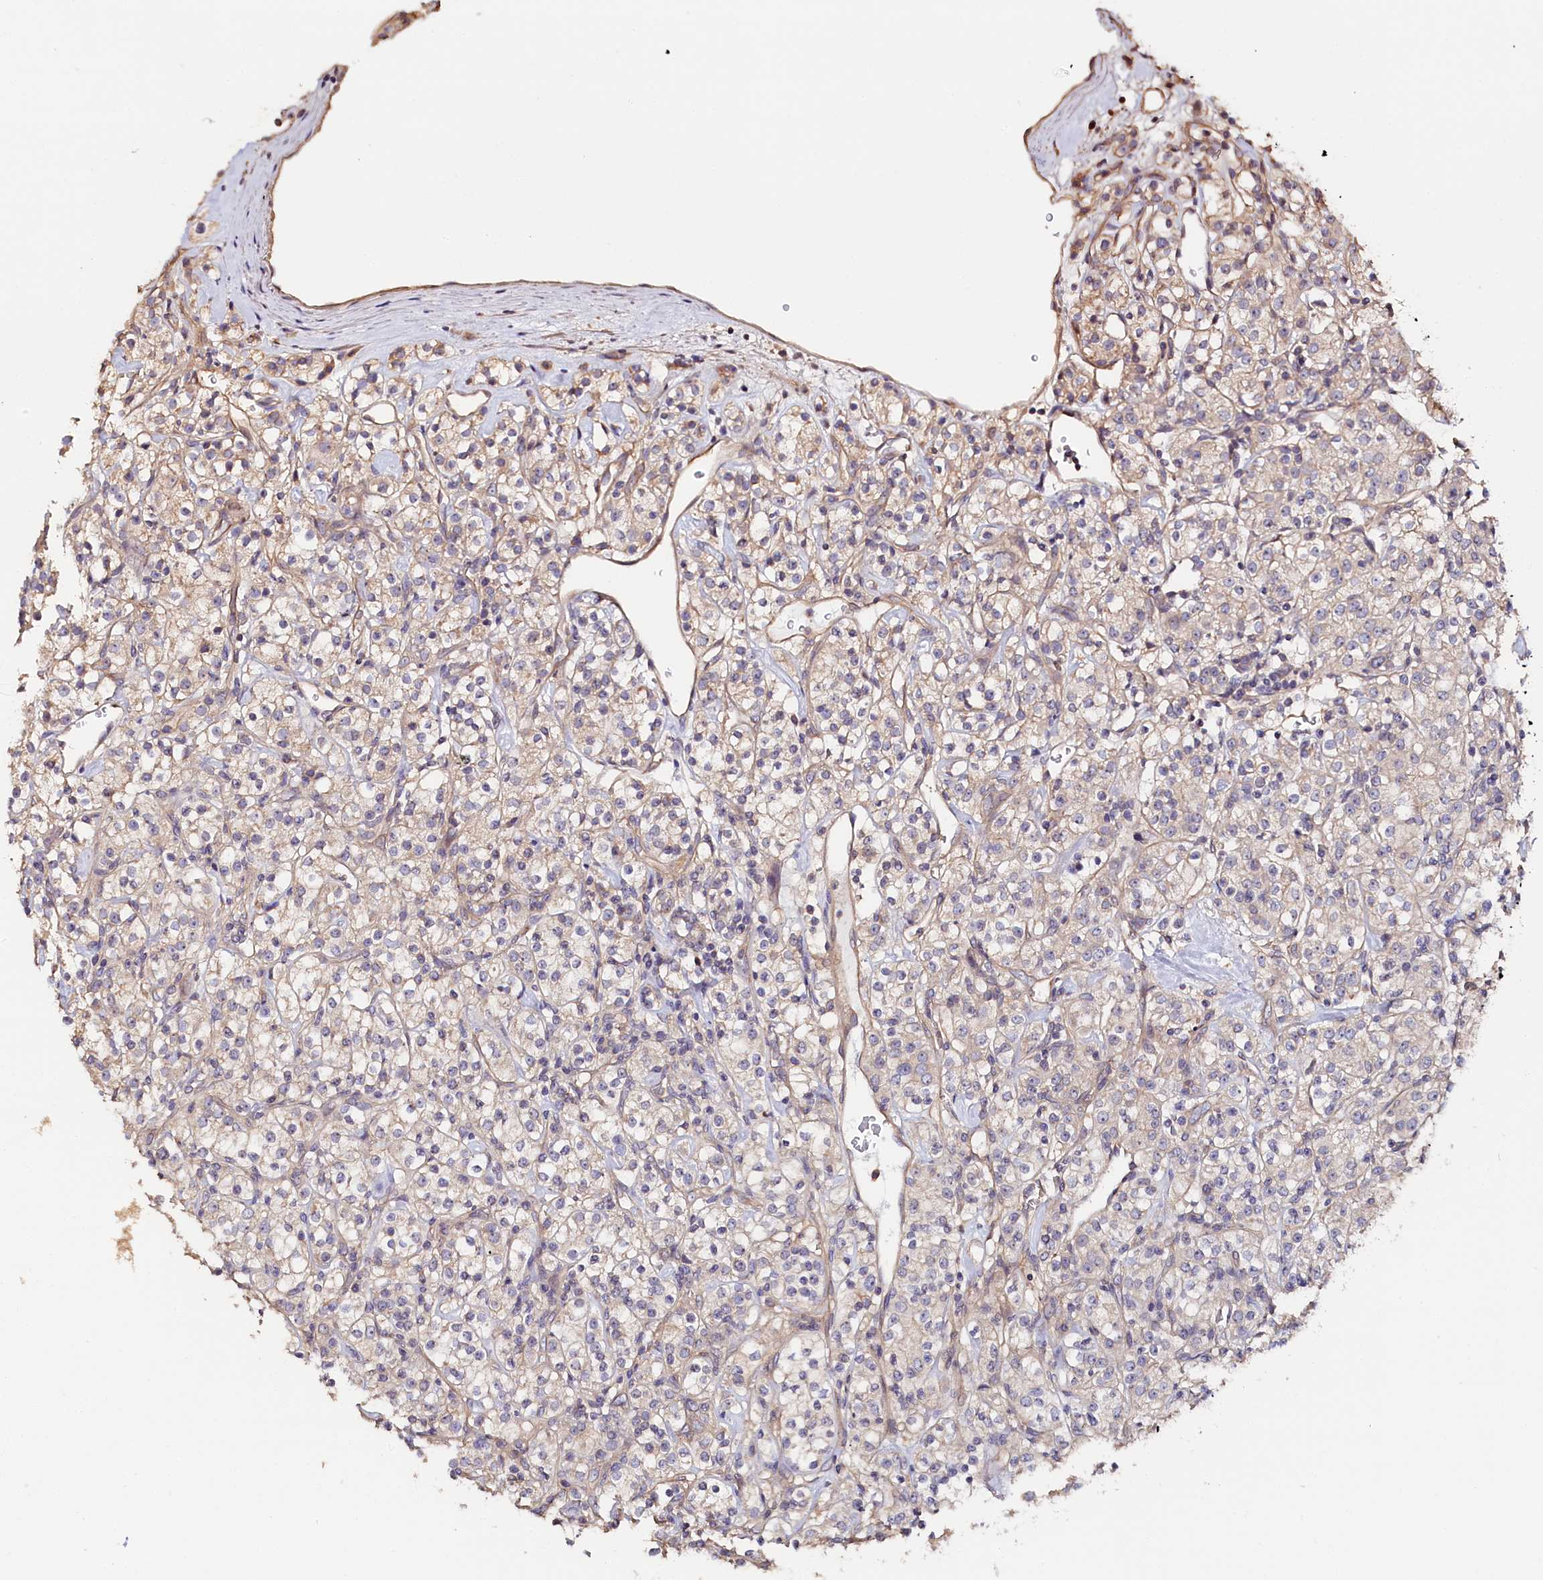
{"staining": {"intensity": "weak", "quantity": "25%-75%", "location": "cytoplasmic/membranous"}, "tissue": "renal cancer", "cell_type": "Tumor cells", "image_type": "cancer", "snomed": [{"axis": "morphology", "description": "Adenocarcinoma, NOS"}, {"axis": "topography", "description": "Kidney"}], "caption": "About 25%-75% of tumor cells in adenocarcinoma (renal) display weak cytoplasmic/membranous protein staining as visualized by brown immunohistochemical staining.", "gene": "KATNB1", "patient": {"sex": "male", "age": 77}}